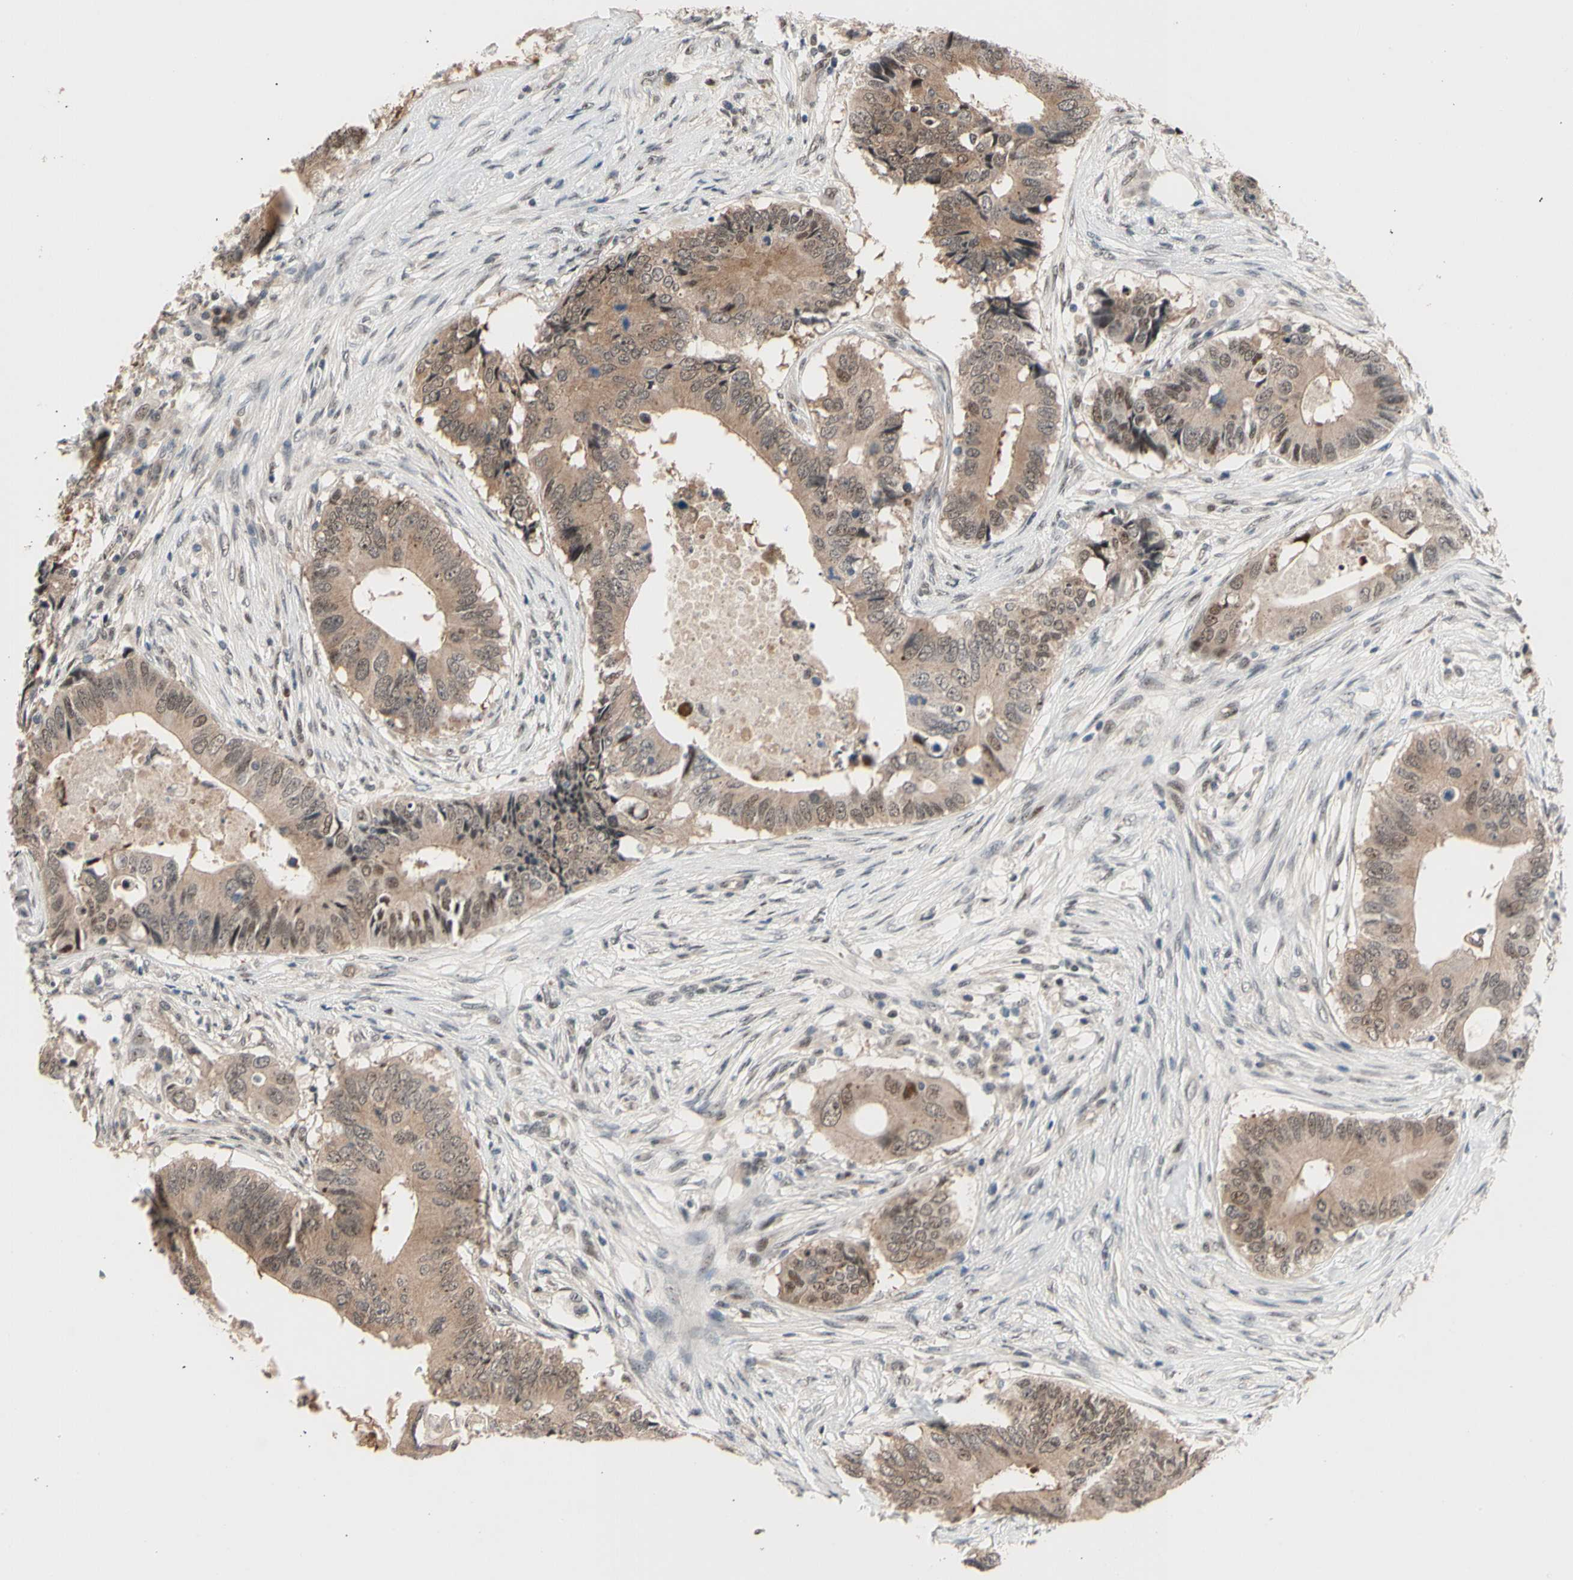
{"staining": {"intensity": "moderate", "quantity": ">75%", "location": "cytoplasmic/membranous"}, "tissue": "colorectal cancer", "cell_type": "Tumor cells", "image_type": "cancer", "snomed": [{"axis": "morphology", "description": "Adenocarcinoma, NOS"}, {"axis": "topography", "description": "Colon"}], "caption": "Colorectal adenocarcinoma stained with a protein marker shows moderate staining in tumor cells.", "gene": "NGEF", "patient": {"sex": "male", "age": 71}}